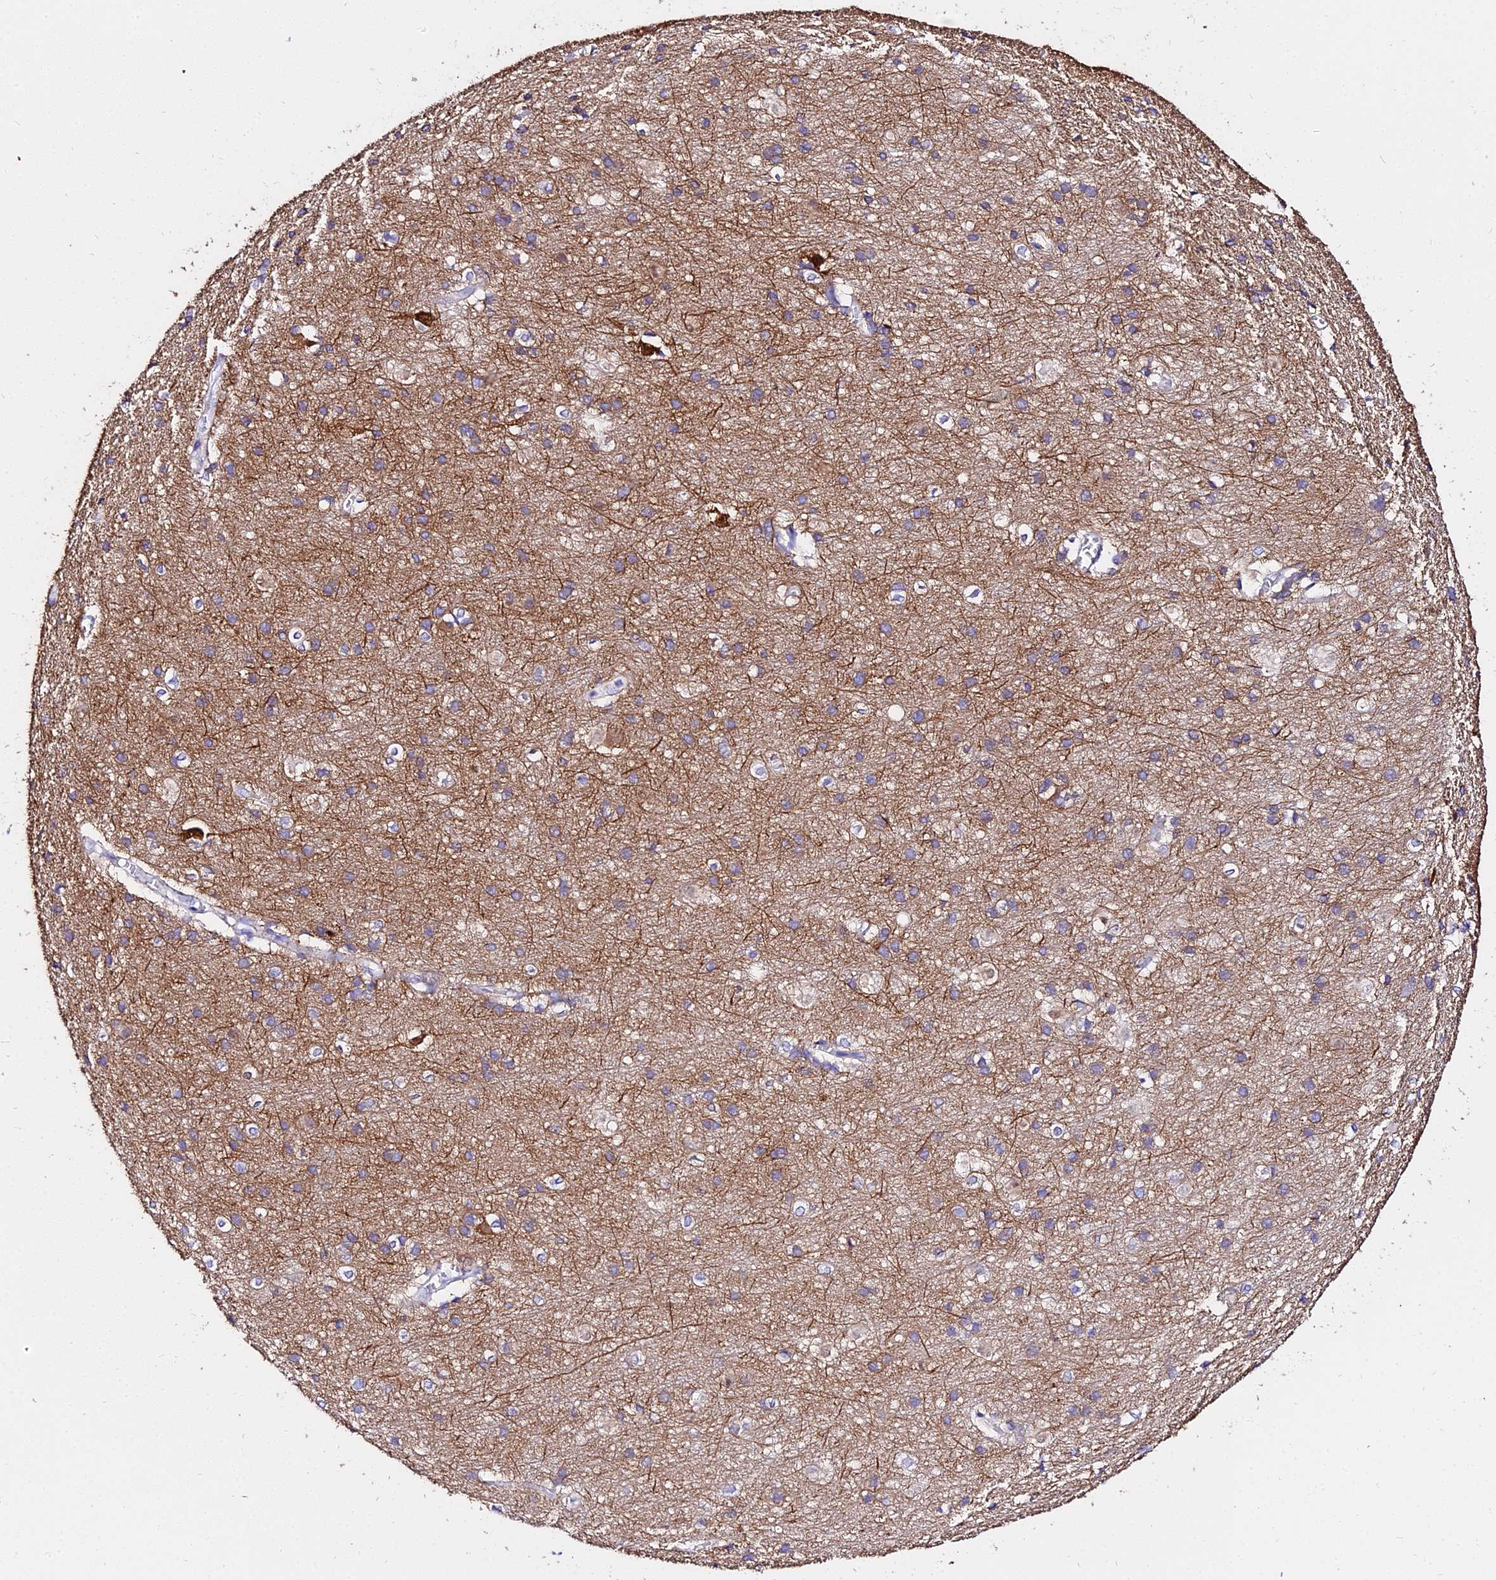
{"staining": {"intensity": "negative", "quantity": "none", "location": "none"}, "tissue": "cerebral cortex", "cell_type": "Endothelial cells", "image_type": "normal", "snomed": [{"axis": "morphology", "description": "Normal tissue, NOS"}, {"axis": "topography", "description": "Cerebral cortex"}], "caption": "Immunohistochemical staining of benign cerebral cortex shows no significant staining in endothelial cells.", "gene": "TUBA1A", "patient": {"sex": "male", "age": 54}}